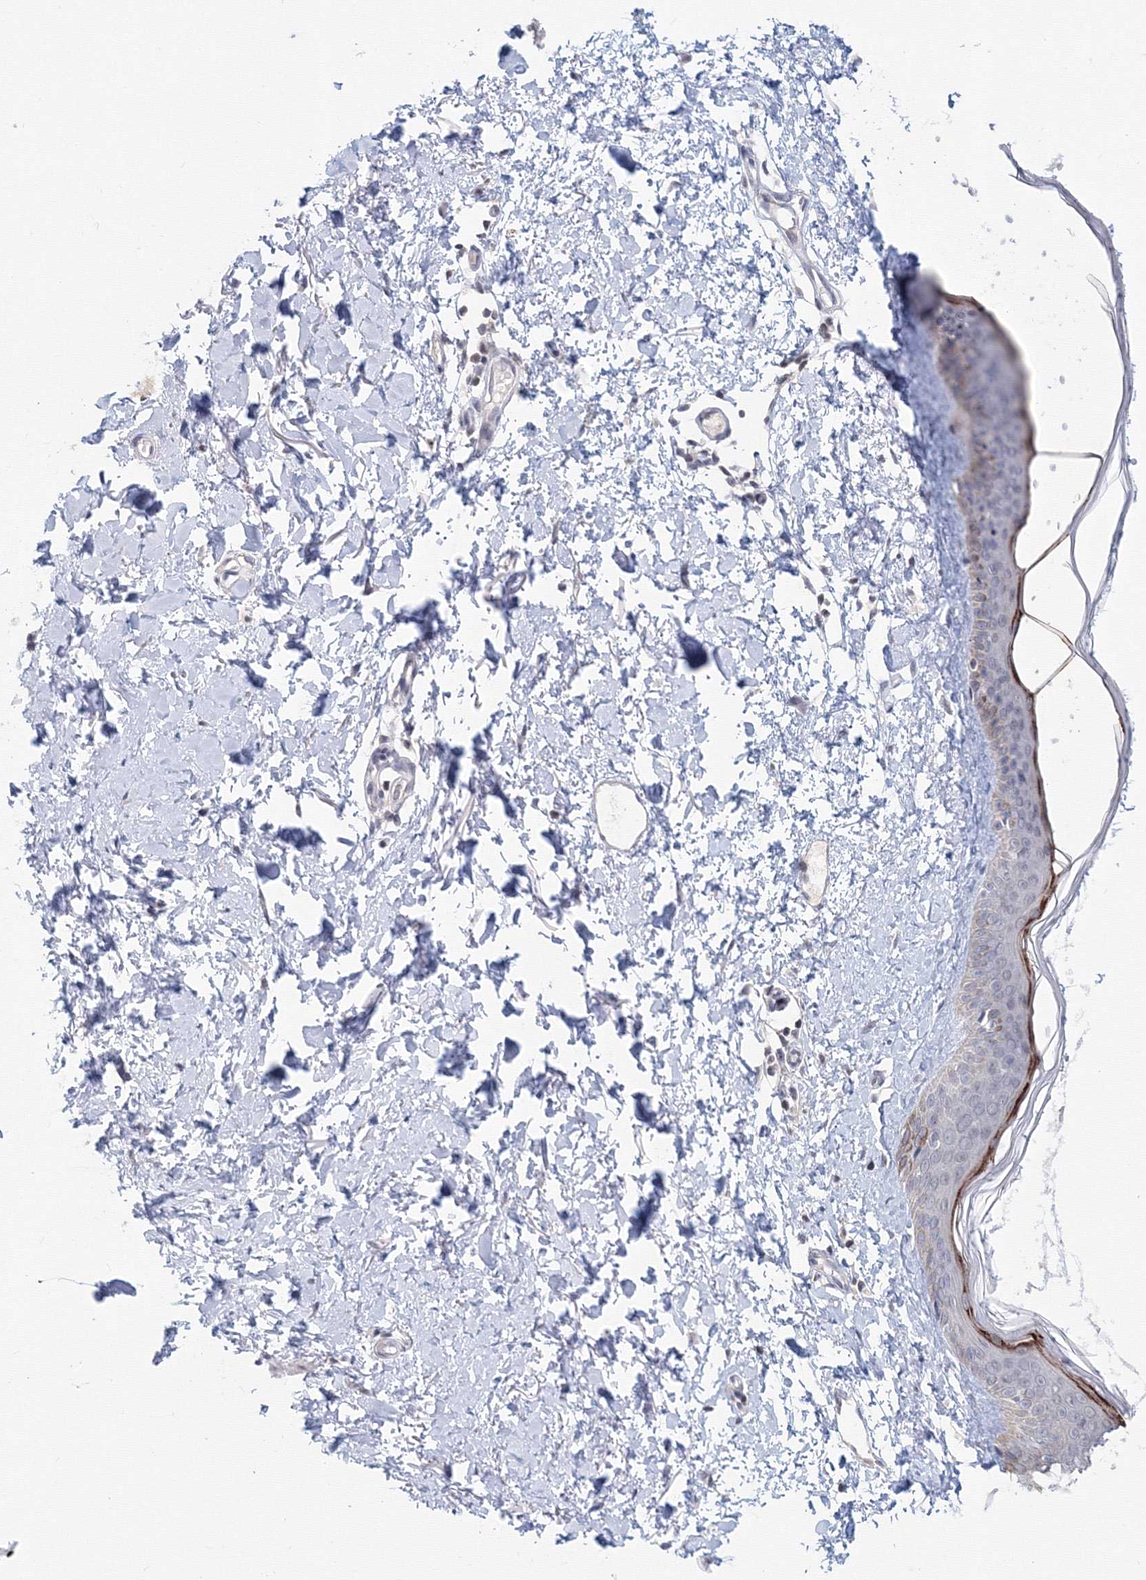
{"staining": {"intensity": "negative", "quantity": "none", "location": "none"}, "tissue": "skin", "cell_type": "Fibroblasts", "image_type": "normal", "snomed": [{"axis": "morphology", "description": "Normal tissue, NOS"}, {"axis": "topography", "description": "Skin"}], "caption": "Immunohistochemical staining of benign human skin reveals no significant expression in fibroblasts.", "gene": "SLC7A7", "patient": {"sex": "female", "age": 58}}